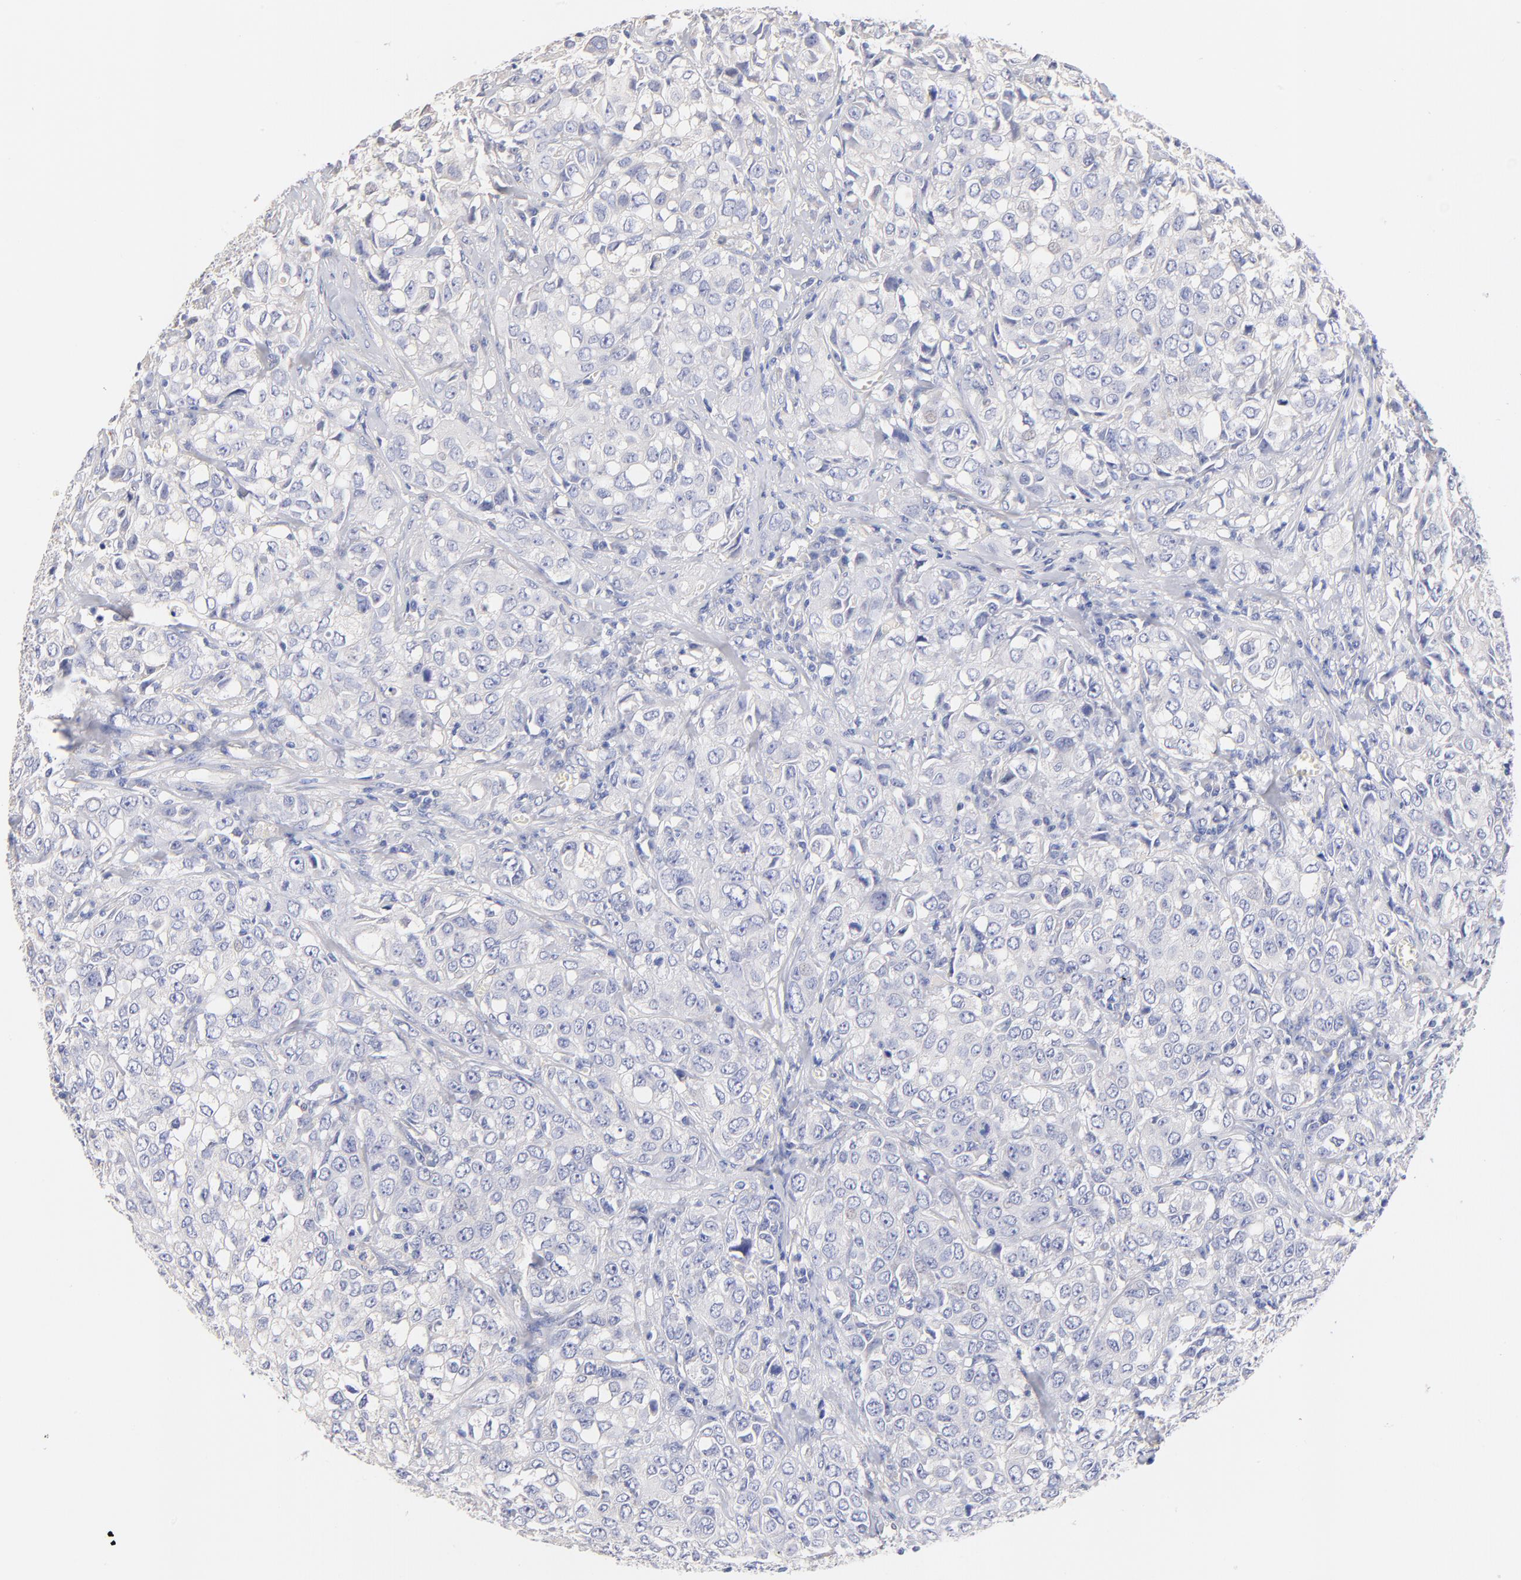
{"staining": {"intensity": "negative", "quantity": "none", "location": "none"}, "tissue": "urothelial cancer", "cell_type": "Tumor cells", "image_type": "cancer", "snomed": [{"axis": "morphology", "description": "Urothelial carcinoma, High grade"}, {"axis": "topography", "description": "Urinary bladder"}], "caption": "A histopathology image of urothelial cancer stained for a protein displays no brown staining in tumor cells. Brightfield microscopy of immunohistochemistry stained with DAB (3,3'-diaminobenzidine) (brown) and hematoxylin (blue), captured at high magnification.", "gene": "HS3ST1", "patient": {"sex": "female", "age": 75}}